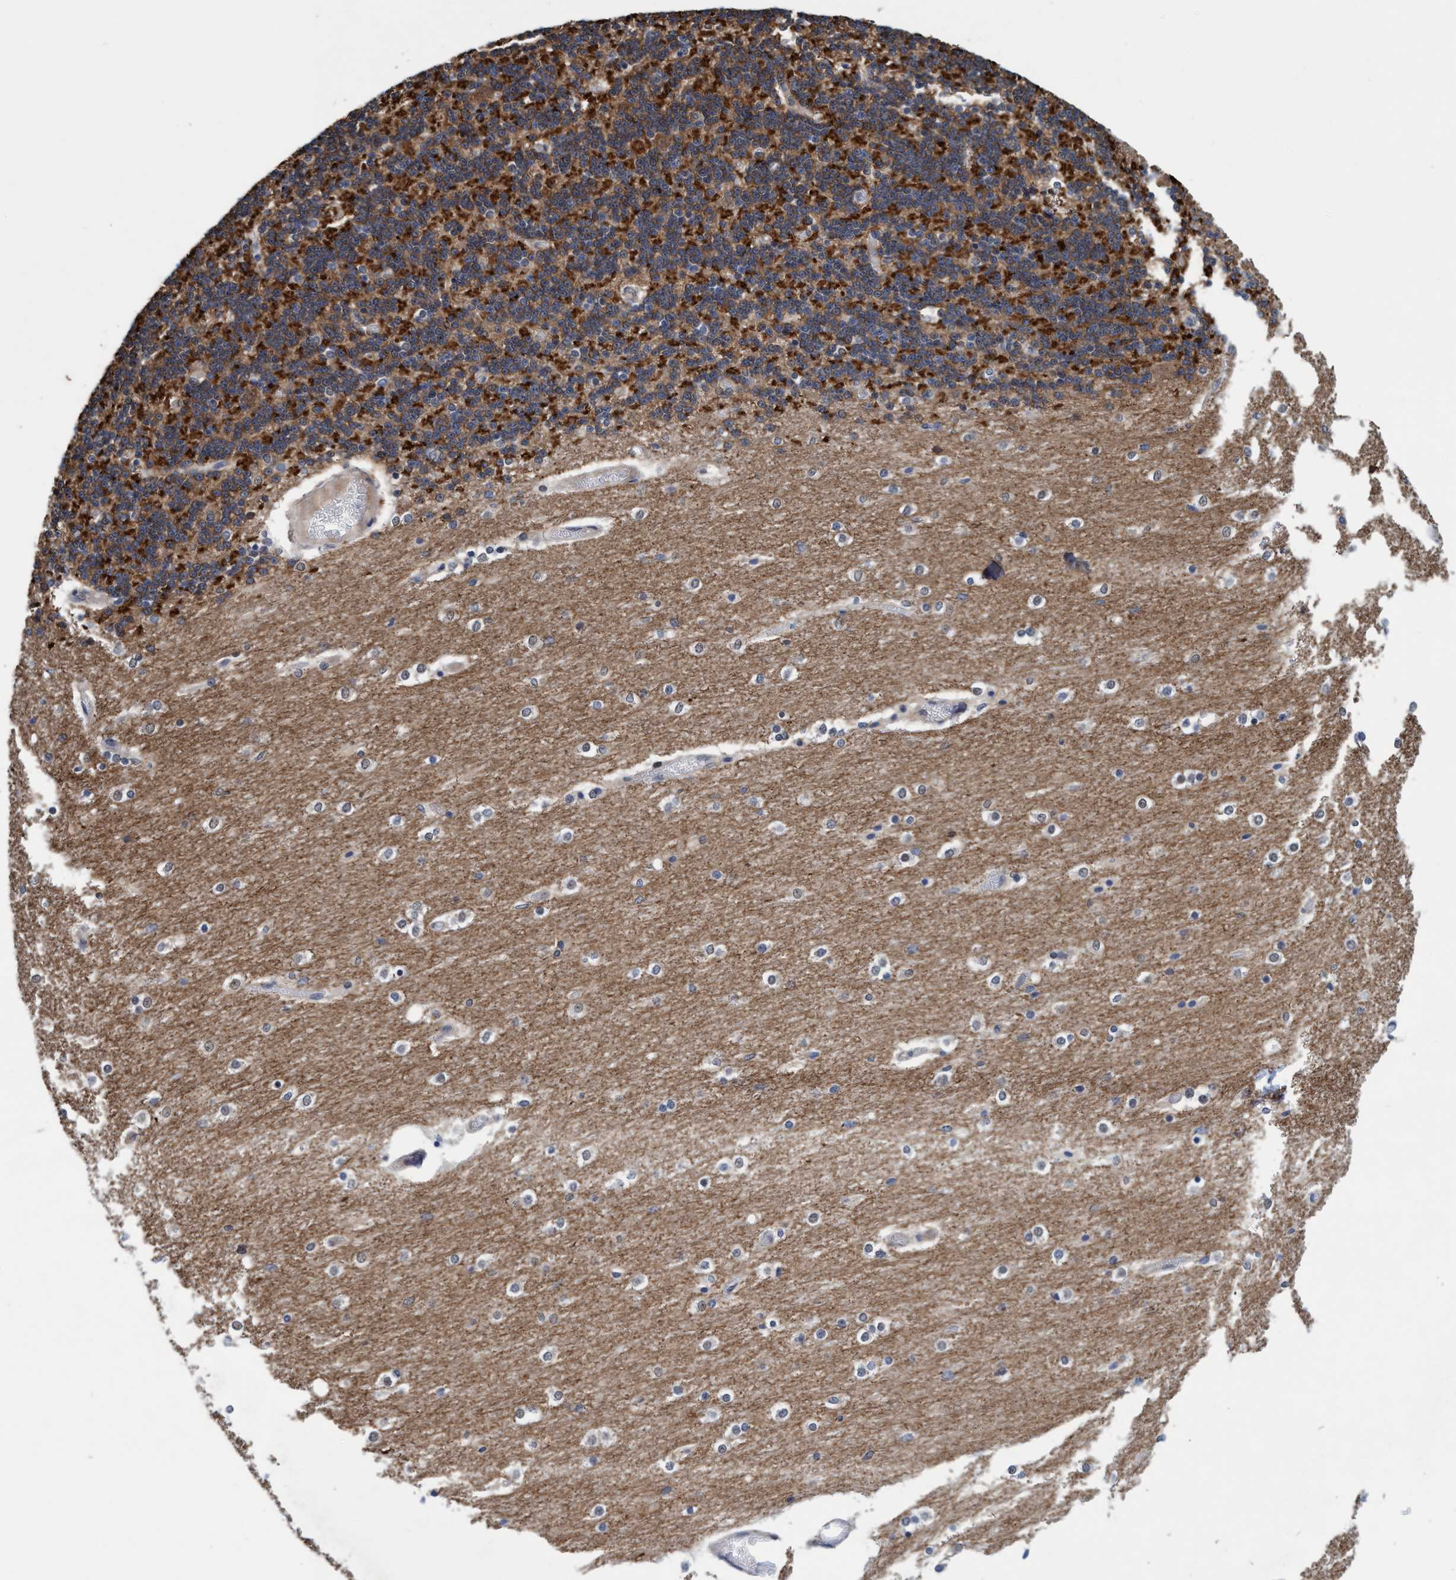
{"staining": {"intensity": "moderate", "quantity": ">75%", "location": "cytoplasmic/membranous"}, "tissue": "cerebellum", "cell_type": "Cells in granular layer", "image_type": "normal", "snomed": [{"axis": "morphology", "description": "Normal tissue, NOS"}, {"axis": "topography", "description": "Cerebellum"}], "caption": "Protein expression by IHC displays moderate cytoplasmic/membranous staining in approximately >75% of cells in granular layer in normal cerebellum.", "gene": "PSMD12", "patient": {"sex": "female", "age": 54}}